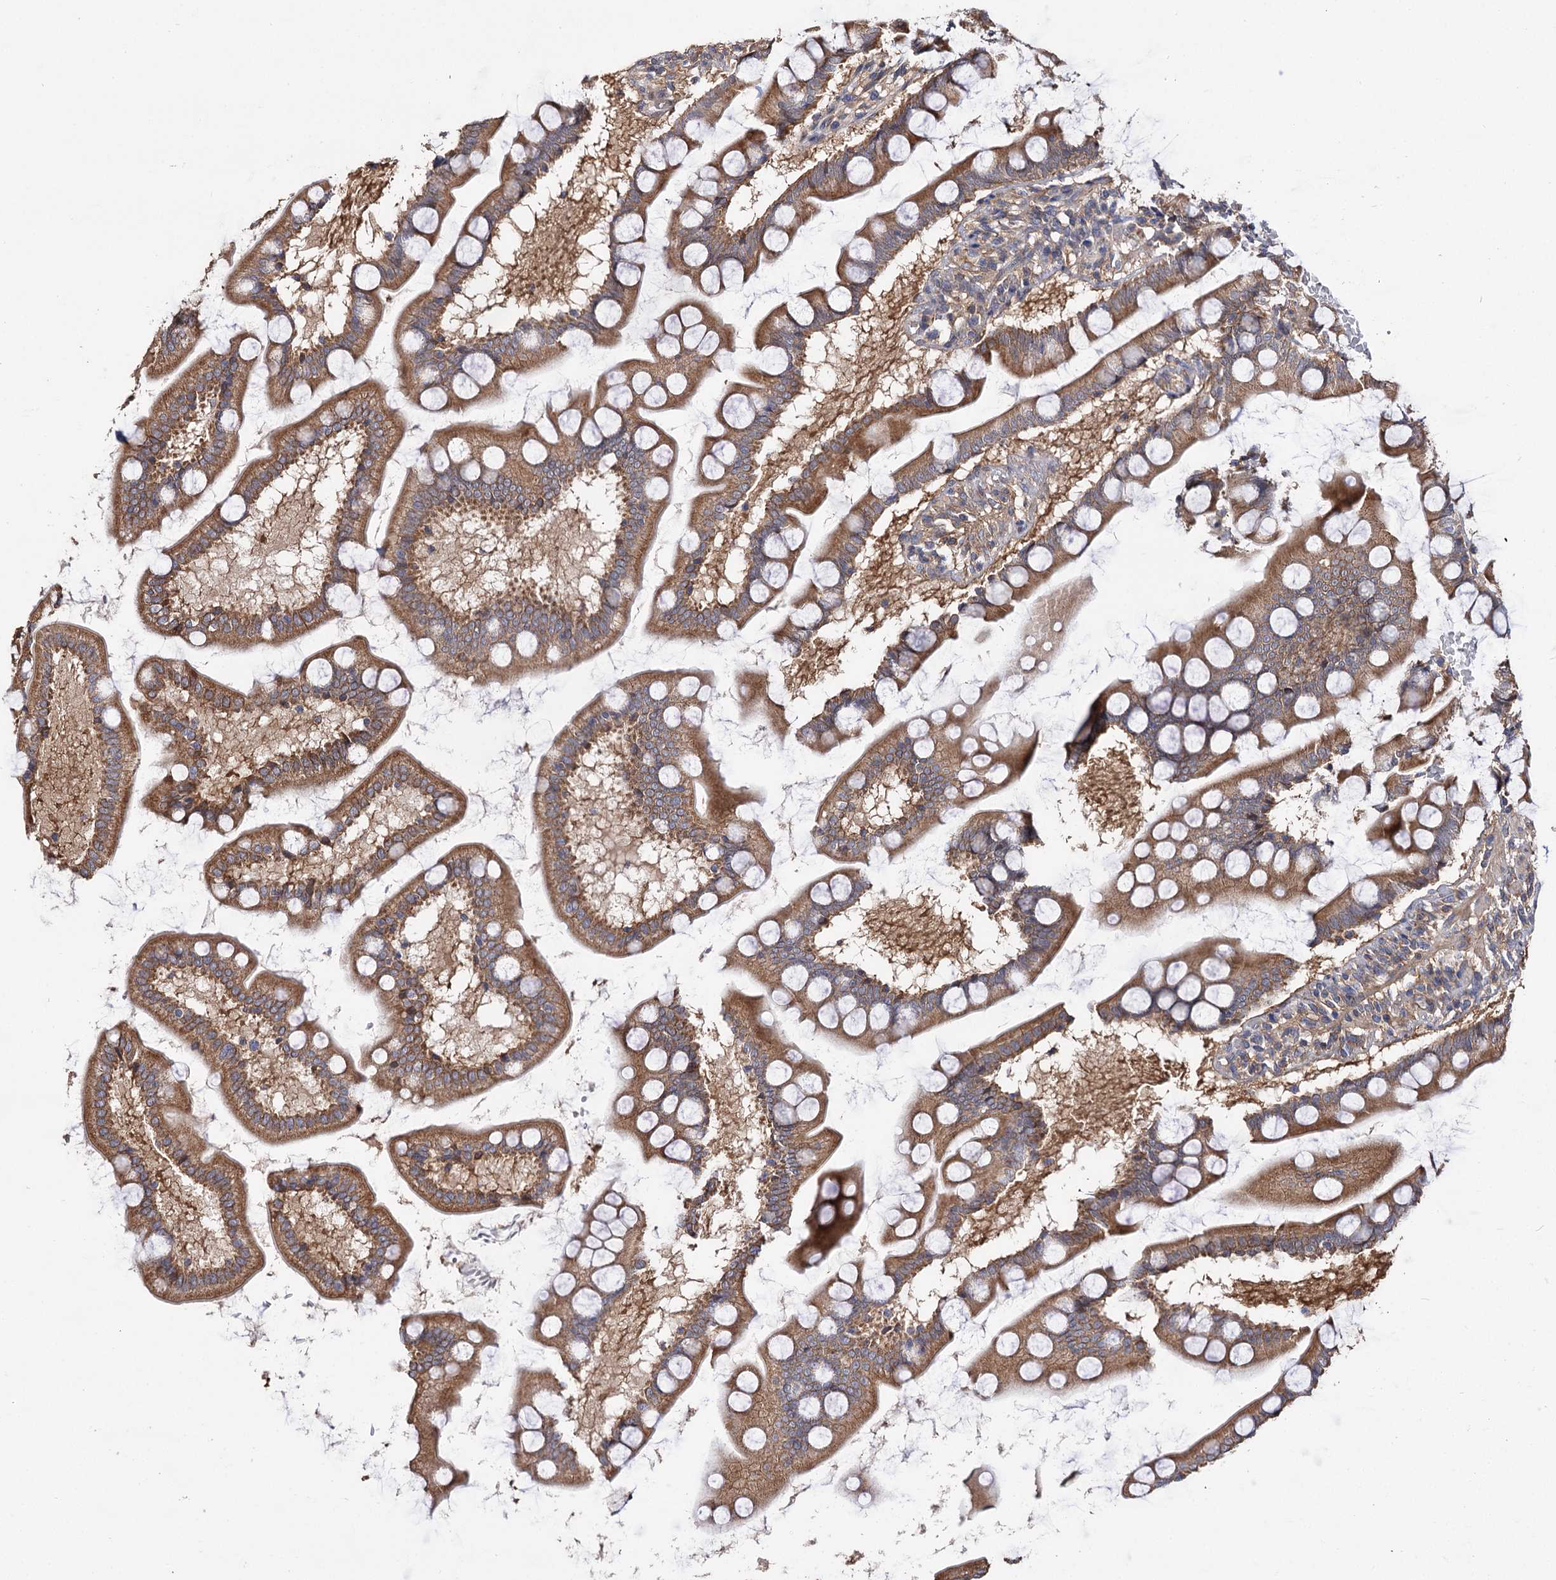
{"staining": {"intensity": "moderate", "quantity": ">75%", "location": "cytoplasmic/membranous"}, "tissue": "small intestine", "cell_type": "Glandular cells", "image_type": "normal", "snomed": [{"axis": "morphology", "description": "Normal tissue, NOS"}, {"axis": "topography", "description": "Small intestine"}], "caption": "Immunohistochemistry of normal human small intestine shows medium levels of moderate cytoplasmic/membranous positivity in about >75% of glandular cells. The protein of interest is stained brown, and the nuclei are stained in blue (DAB (3,3'-diaminobenzidine) IHC with brightfield microscopy, high magnification).", "gene": "IDI1", "patient": {"sex": "male", "age": 41}}